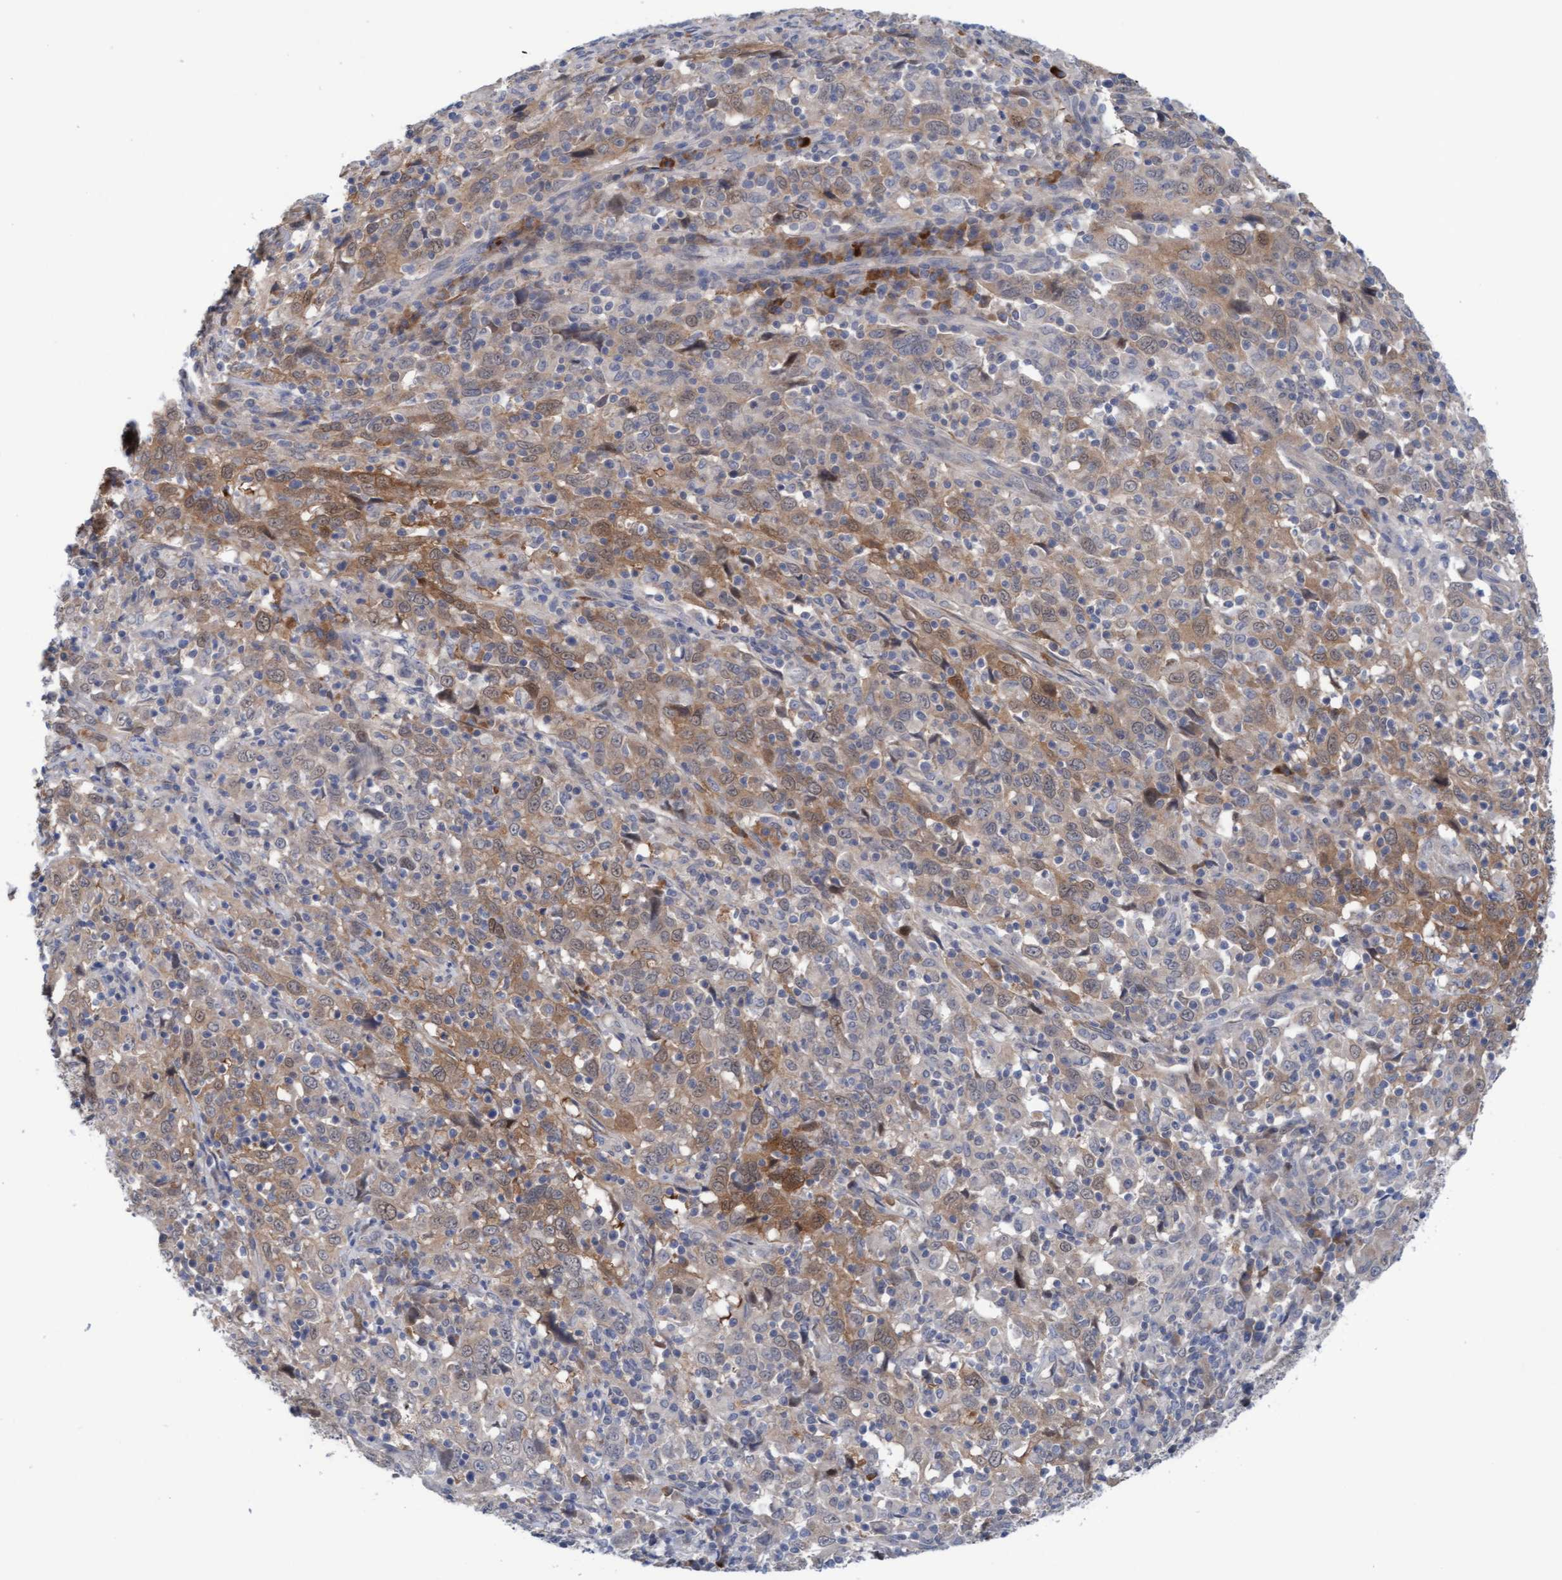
{"staining": {"intensity": "moderate", "quantity": "25%-75%", "location": "cytoplasmic/membranous"}, "tissue": "cervical cancer", "cell_type": "Tumor cells", "image_type": "cancer", "snomed": [{"axis": "morphology", "description": "Squamous cell carcinoma, NOS"}, {"axis": "topography", "description": "Cervix"}], "caption": "About 25%-75% of tumor cells in human cervical cancer (squamous cell carcinoma) exhibit moderate cytoplasmic/membranous protein positivity as visualized by brown immunohistochemical staining.", "gene": "PLCD1", "patient": {"sex": "female", "age": 46}}